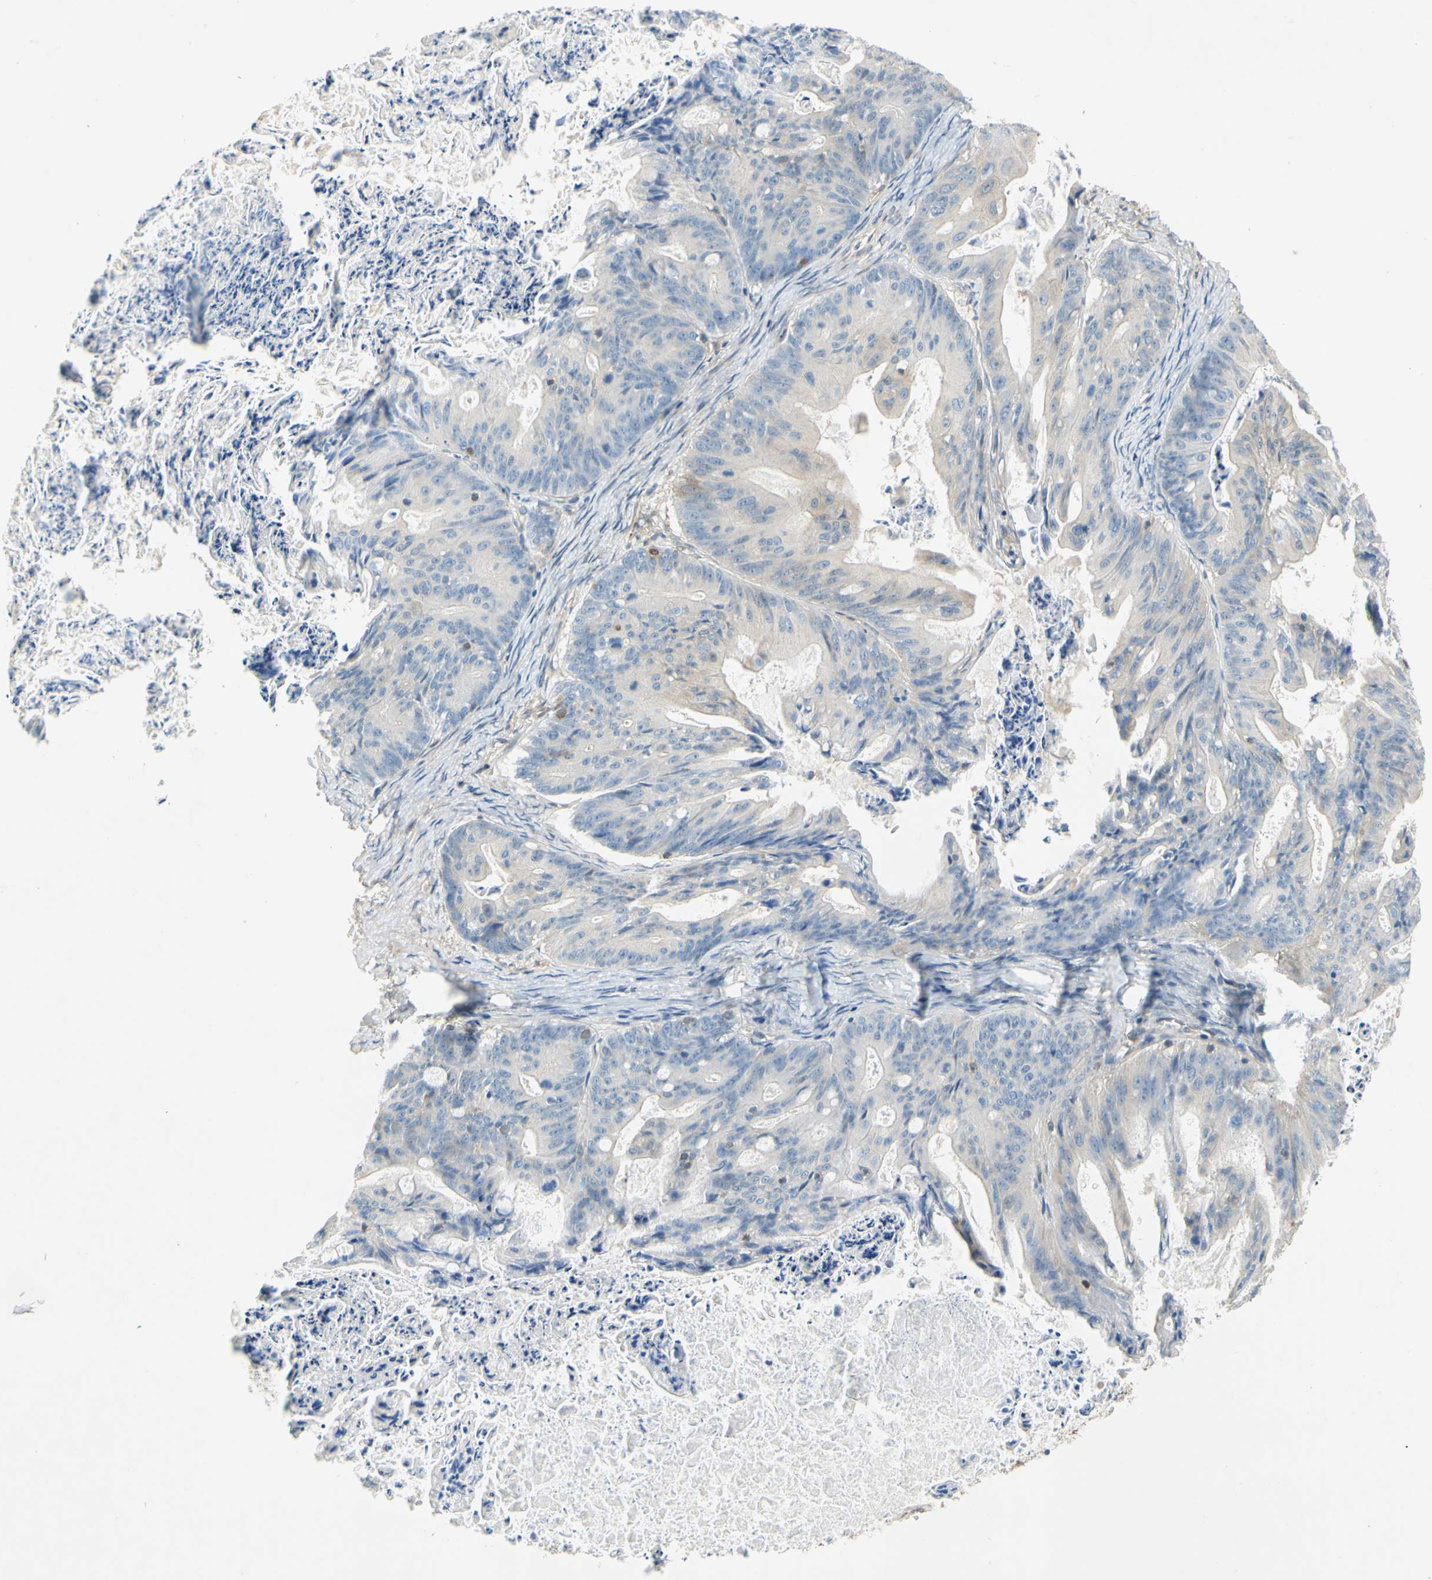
{"staining": {"intensity": "weak", "quantity": "25%-75%", "location": "cytoplasmic/membranous"}, "tissue": "ovarian cancer", "cell_type": "Tumor cells", "image_type": "cancer", "snomed": [{"axis": "morphology", "description": "Cystadenocarcinoma, mucinous, NOS"}, {"axis": "topography", "description": "Ovary"}], "caption": "Weak cytoplasmic/membranous protein staining is seen in approximately 25%-75% of tumor cells in mucinous cystadenocarcinoma (ovarian). The staining is performed using DAB brown chromogen to label protein expression. The nuclei are counter-stained blue using hematoxylin.", "gene": "WIPI1", "patient": {"sex": "female", "age": 37}}